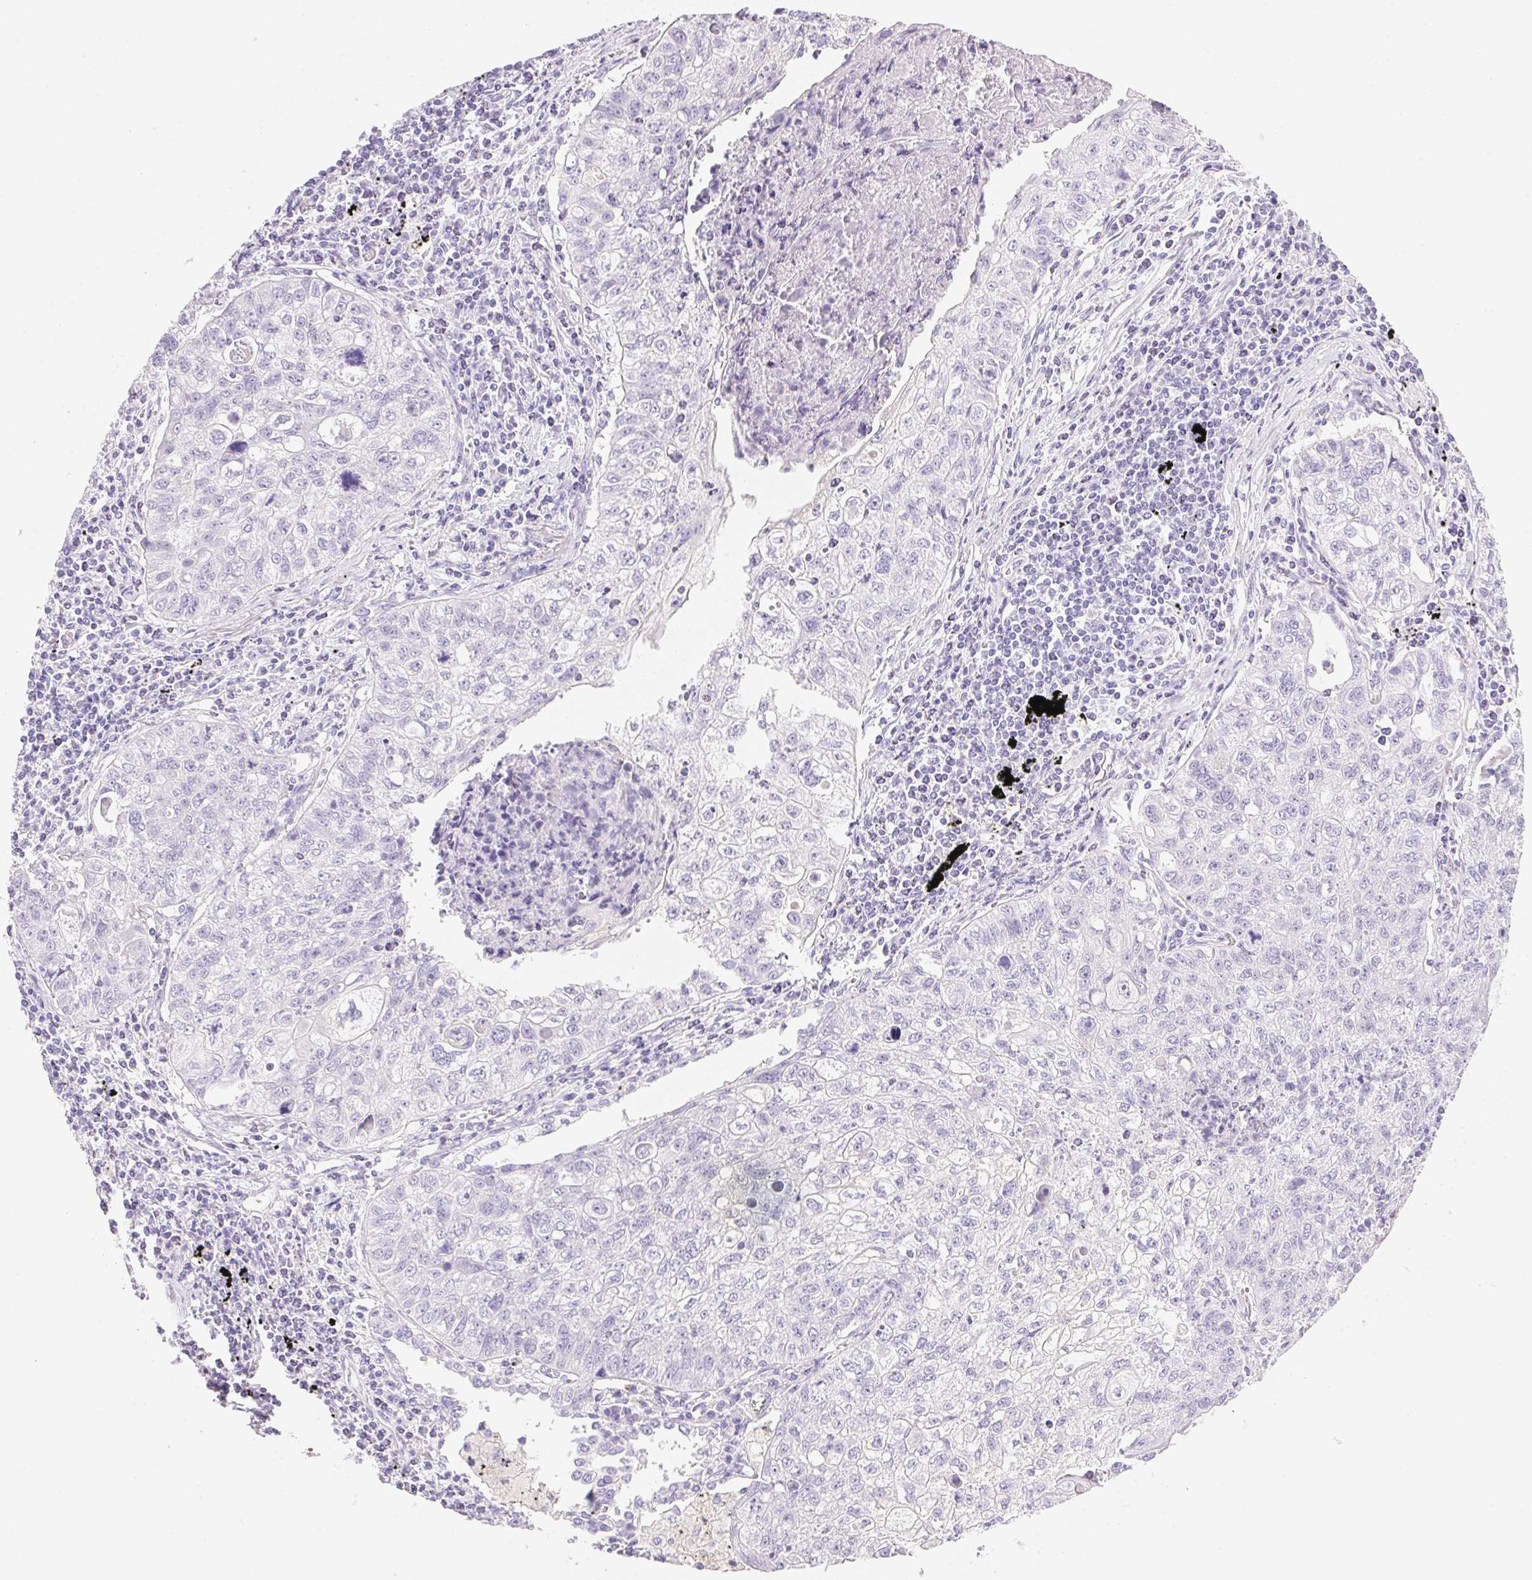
{"staining": {"intensity": "negative", "quantity": "none", "location": "none"}, "tissue": "lung cancer", "cell_type": "Tumor cells", "image_type": "cancer", "snomed": [{"axis": "morphology", "description": "Normal morphology"}, {"axis": "morphology", "description": "Aneuploidy"}, {"axis": "morphology", "description": "Squamous cell carcinoma, NOS"}, {"axis": "topography", "description": "Lymph node"}, {"axis": "topography", "description": "Lung"}], "caption": "High power microscopy photomicrograph of an IHC image of lung cancer, revealing no significant expression in tumor cells.", "gene": "DHCR24", "patient": {"sex": "female", "age": 76}}